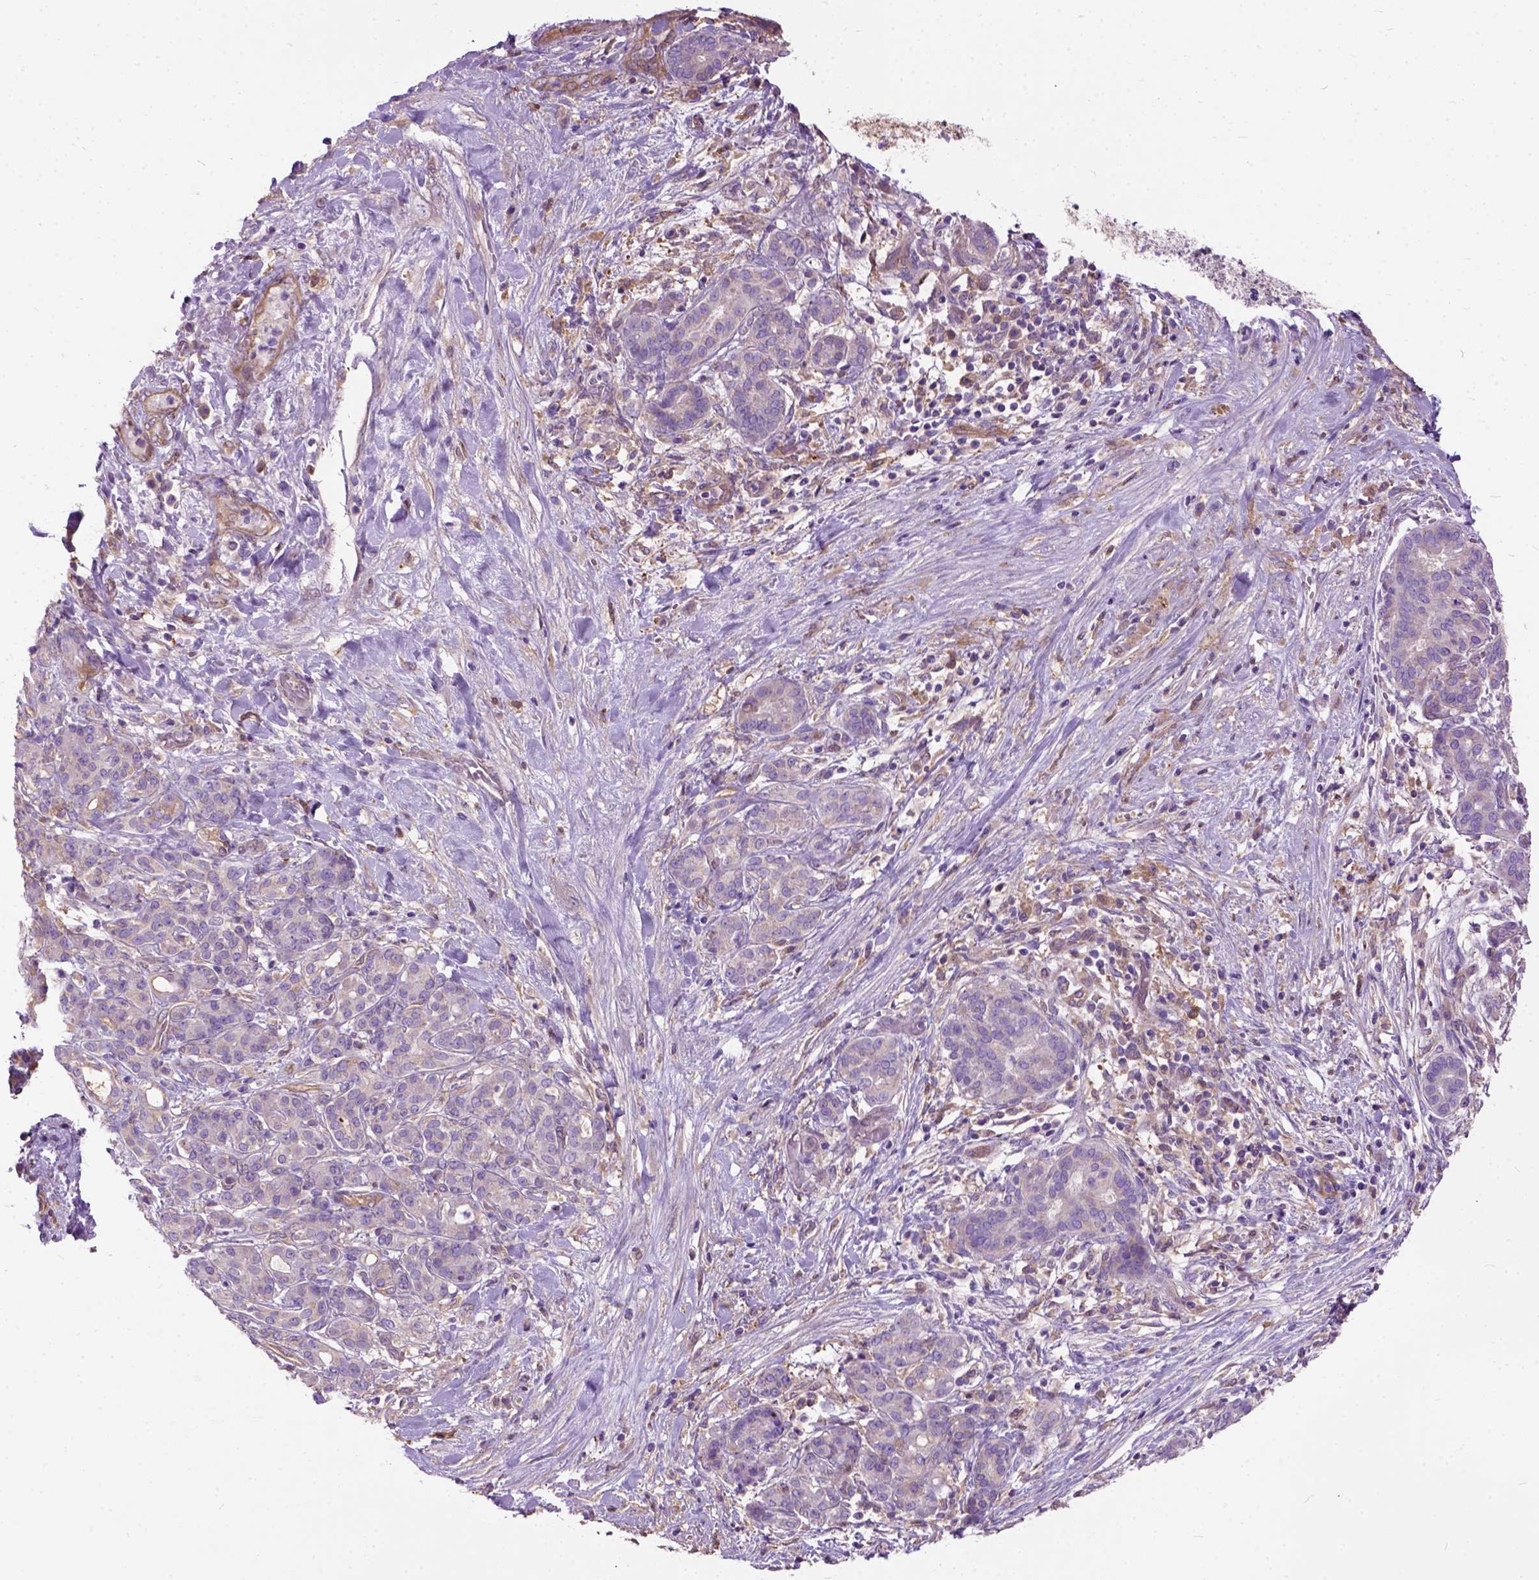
{"staining": {"intensity": "weak", "quantity": ">75%", "location": "cytoplasmic/membranous"}, "tissue": "pancreatic cancer", "cell_type": "Tumor cells", "image_type": "cancer", "snomed": [{"axis": "morphology", "description": "Adenocarcinoma, NOS"}, {"axis": "topography", "description": "Pancreas"}], "caption": "Immunohistochemistry (IHC) histopathology image of human pancreatic adenocarcinoma stained for a protein (brown), which exhibits low levels of weak cytoplasmic/membranous staining in approximately >75% of tumor cells.", "gene": "SEMA4F", "patient": {"sex": "male", "age": 44}}